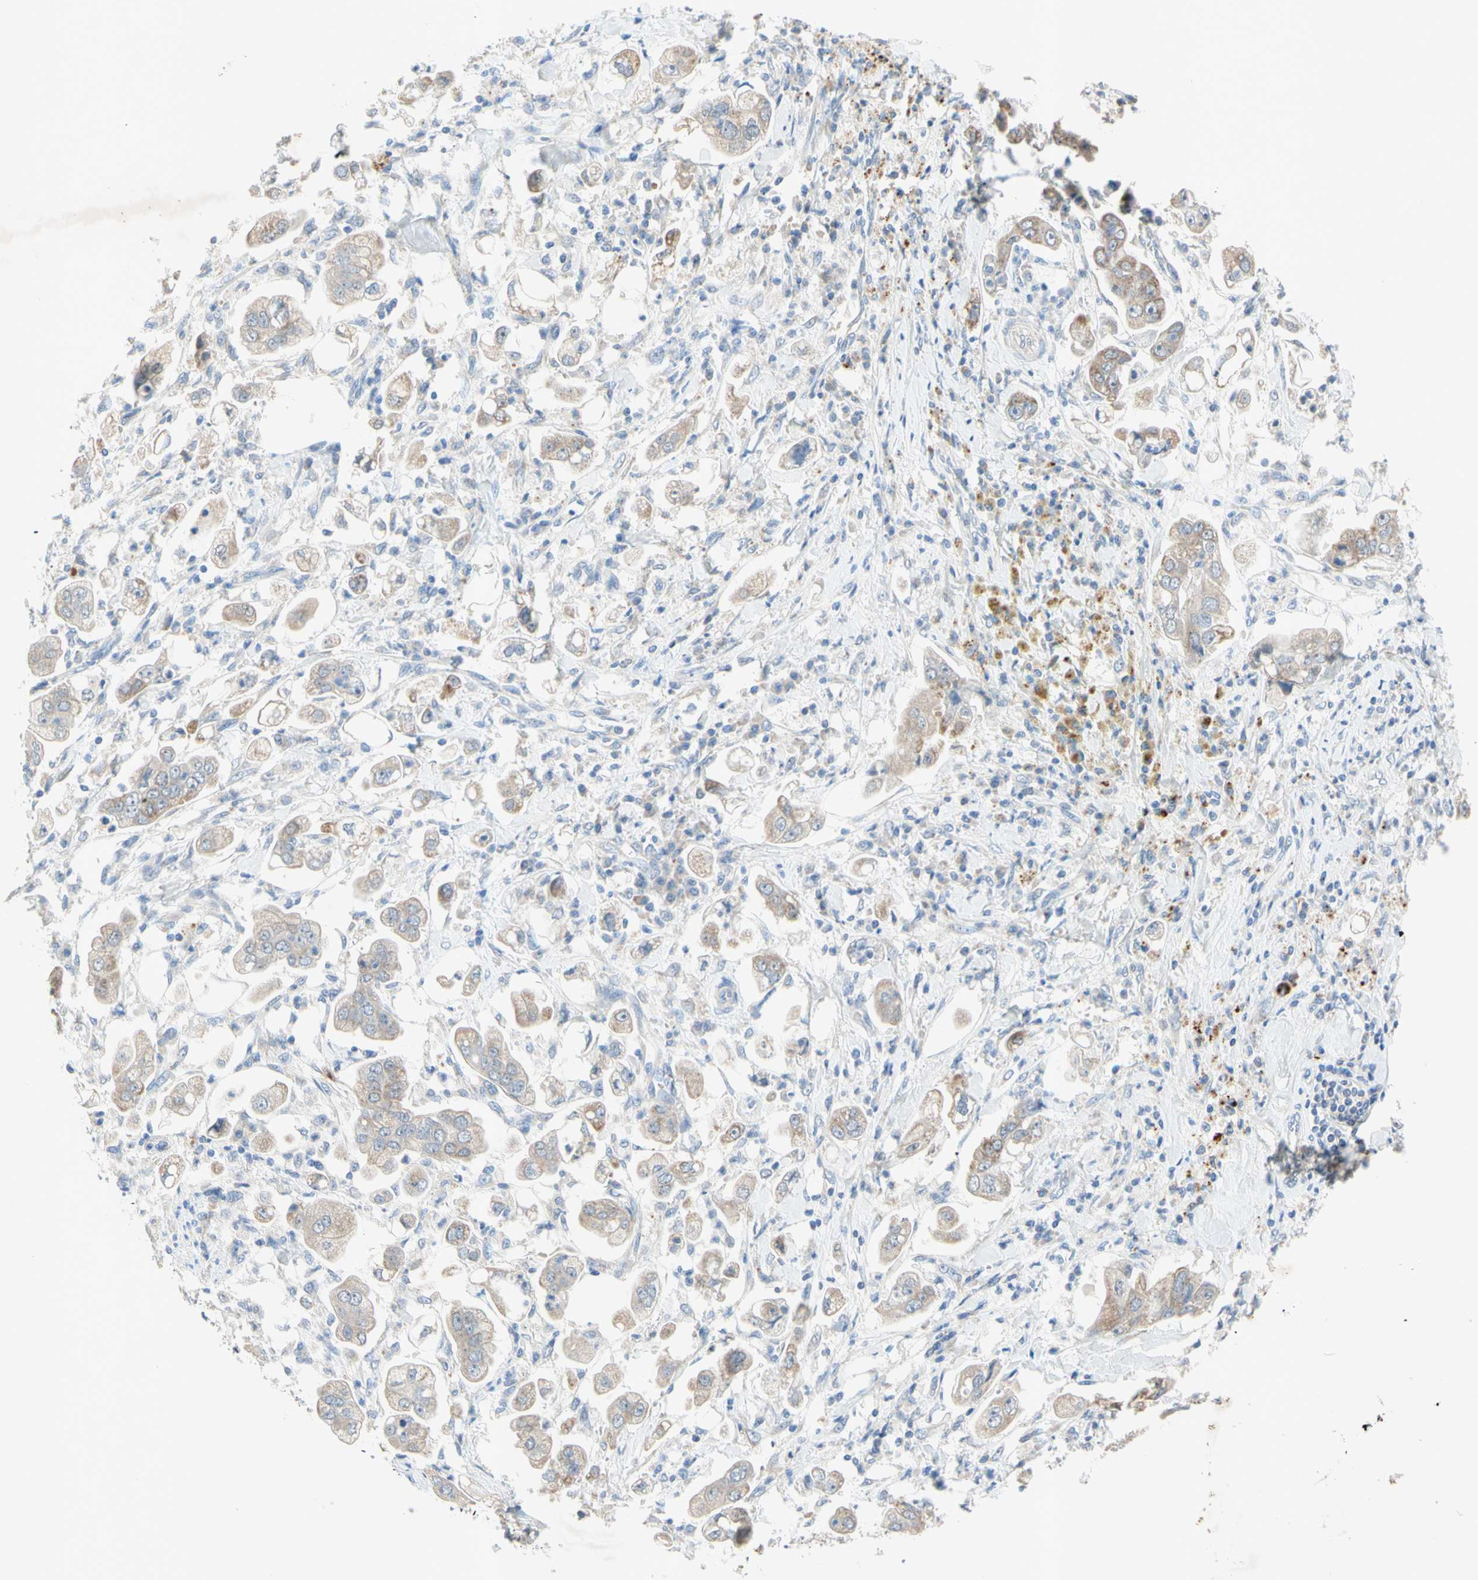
{"staining": {"intensity": "weak", "quantity": ">75%", "location": "cytoplasmic/membranous"}, "tissue": "stomach cancer", "cell_type": "Tumor cells", "image_type": "cancer", "snomed": [{"axis": "morphology", "description": "Adenocarcinoma, NOS"}, {"axis": "topography", "description": "Stomach"}], "caption": "The photomicrograph reveals a brown stain indicating the presence of a protein in the cytoplasmic/membranous of tumor cells in stomach cancer.", "gene": "MFF", "patient": {"sex": "male", "age": 62}}